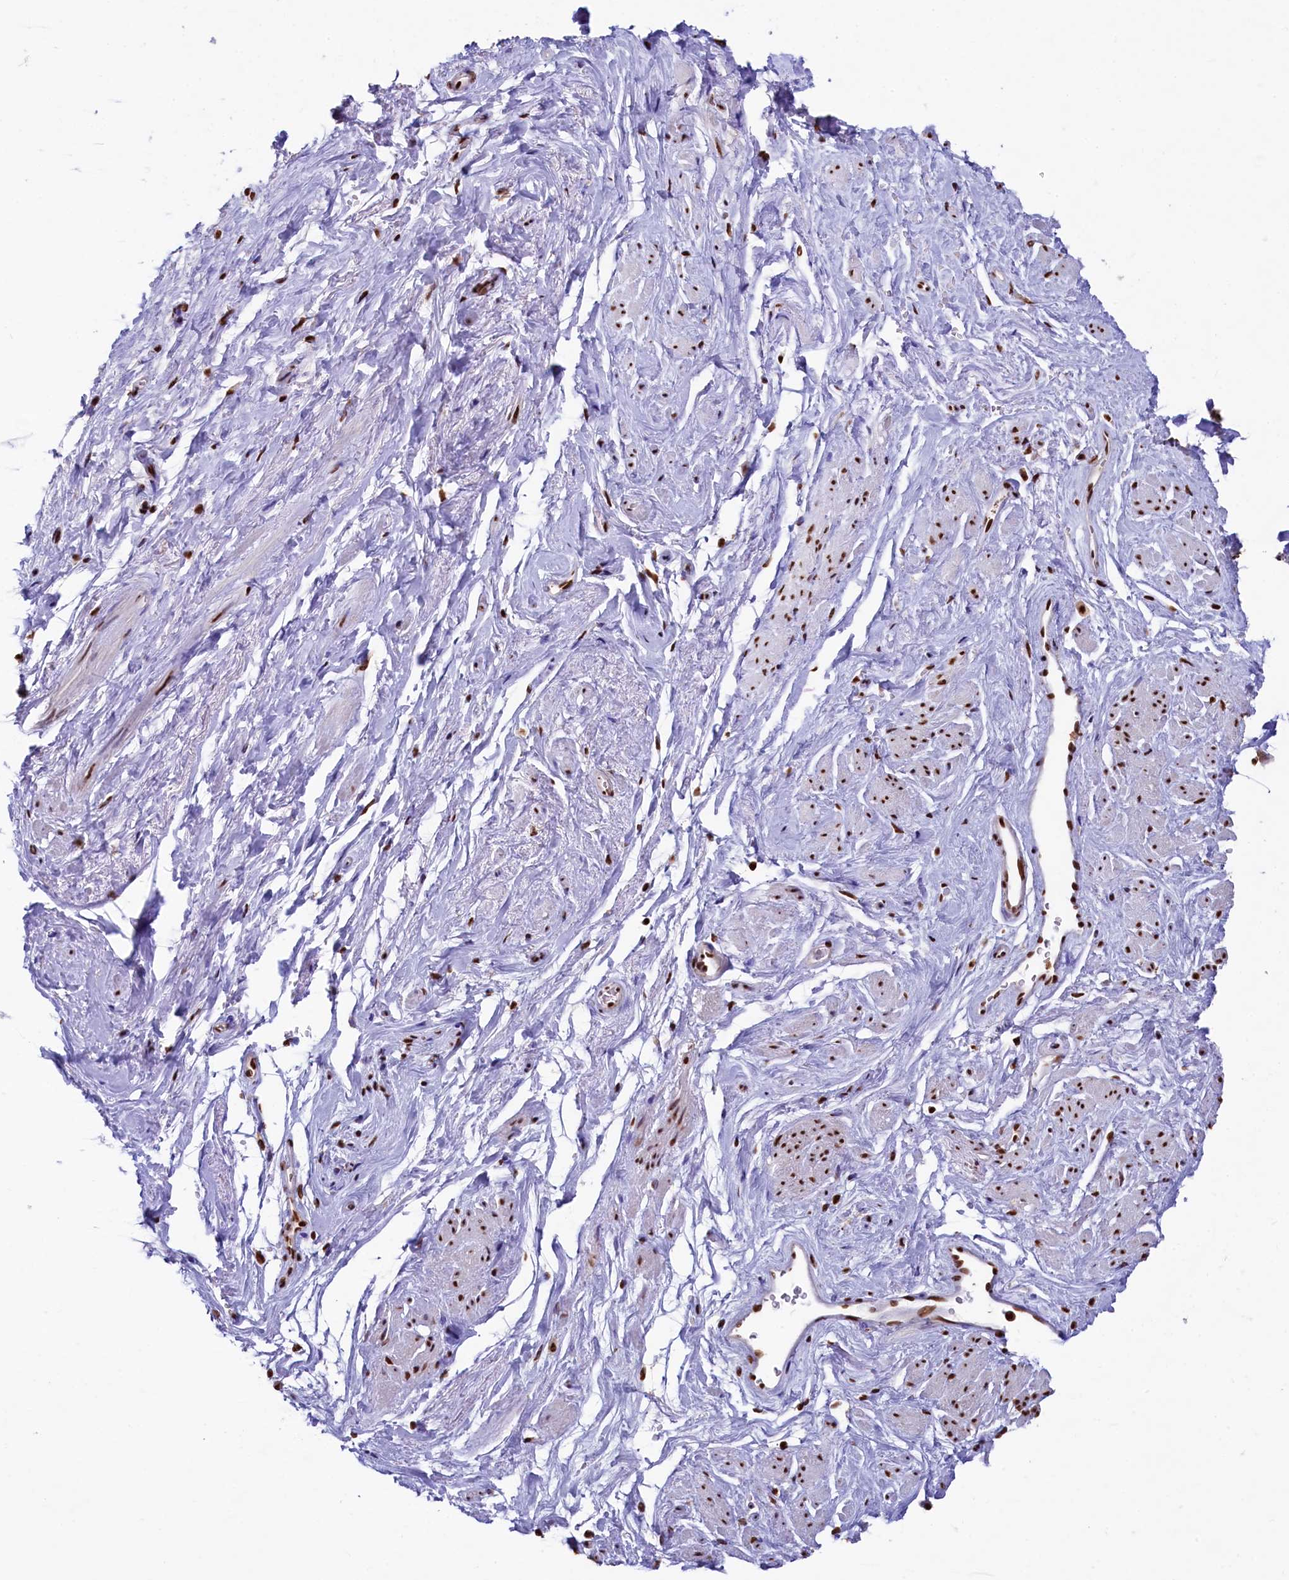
{"staining": {"intensity": "moderate", "quantity": ">75%", "location": "nuclear"}, "tissue": "smooth muscle", "cell_type": "Smooth muscle cells", "image_type": "normal", "snomed": [{"axis": "morphology", "description": "Normal tissue, NOS"}, {"axis": "topography", "description": "Smooth muscle"}, {"axis": "topography", "description": "Peripheral nerve tissue"}], "caption": "Immunohistochemical staining of benign smooth muscle displays medium levels of moderate nuclear positivity in approximately >75% of smooth muscle cells.", "gene": "SNRPD2", "patient": {"sex": "male", "age": 69}}